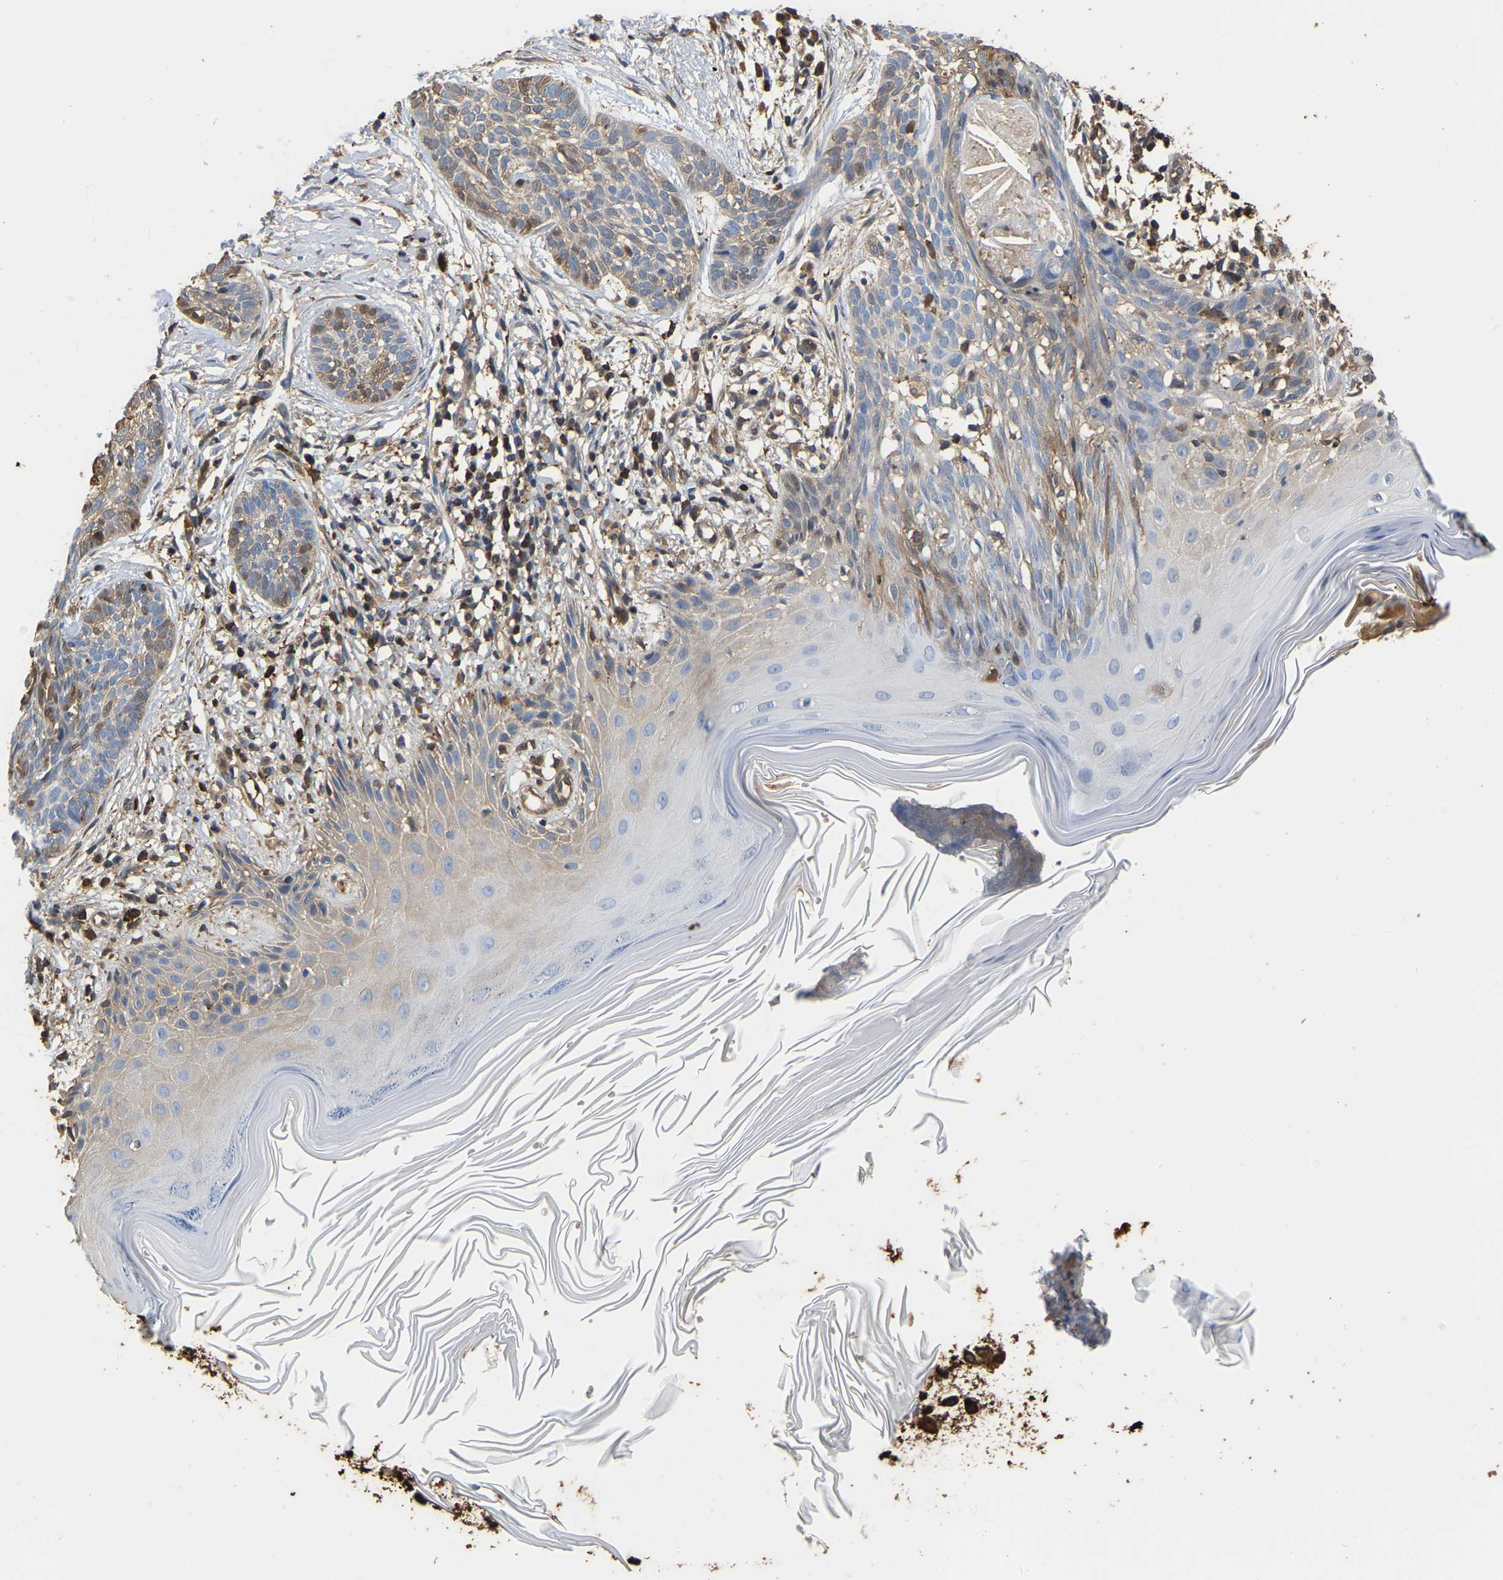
{"staining": {"intensity": "moderate", "quantity": "<25%", "location": "cytoplasmic/membranous,nuclear"}, "tissue": "skin cancer", "cell_type": "Tumor cells", "image_type": "cancer", "snomed": [{"axis": "morphology", "description": "Basal cell carcinoma"}, {"axis": "topography", "description": "Skin"}], "caption": "IHC histopathology image of neoplastic tissue: human basal cell carcinoma (skin) stained using immunohistochemistry shows low levels of moderate protein expression localized specifically in the cytoplasmic/membranous and nuclear of tumor cells, appearing as a cytoplasmic/membranous and nuclear brown color.", "gene": "LDHB", "patient": {"sex": "female", "age": 59}}